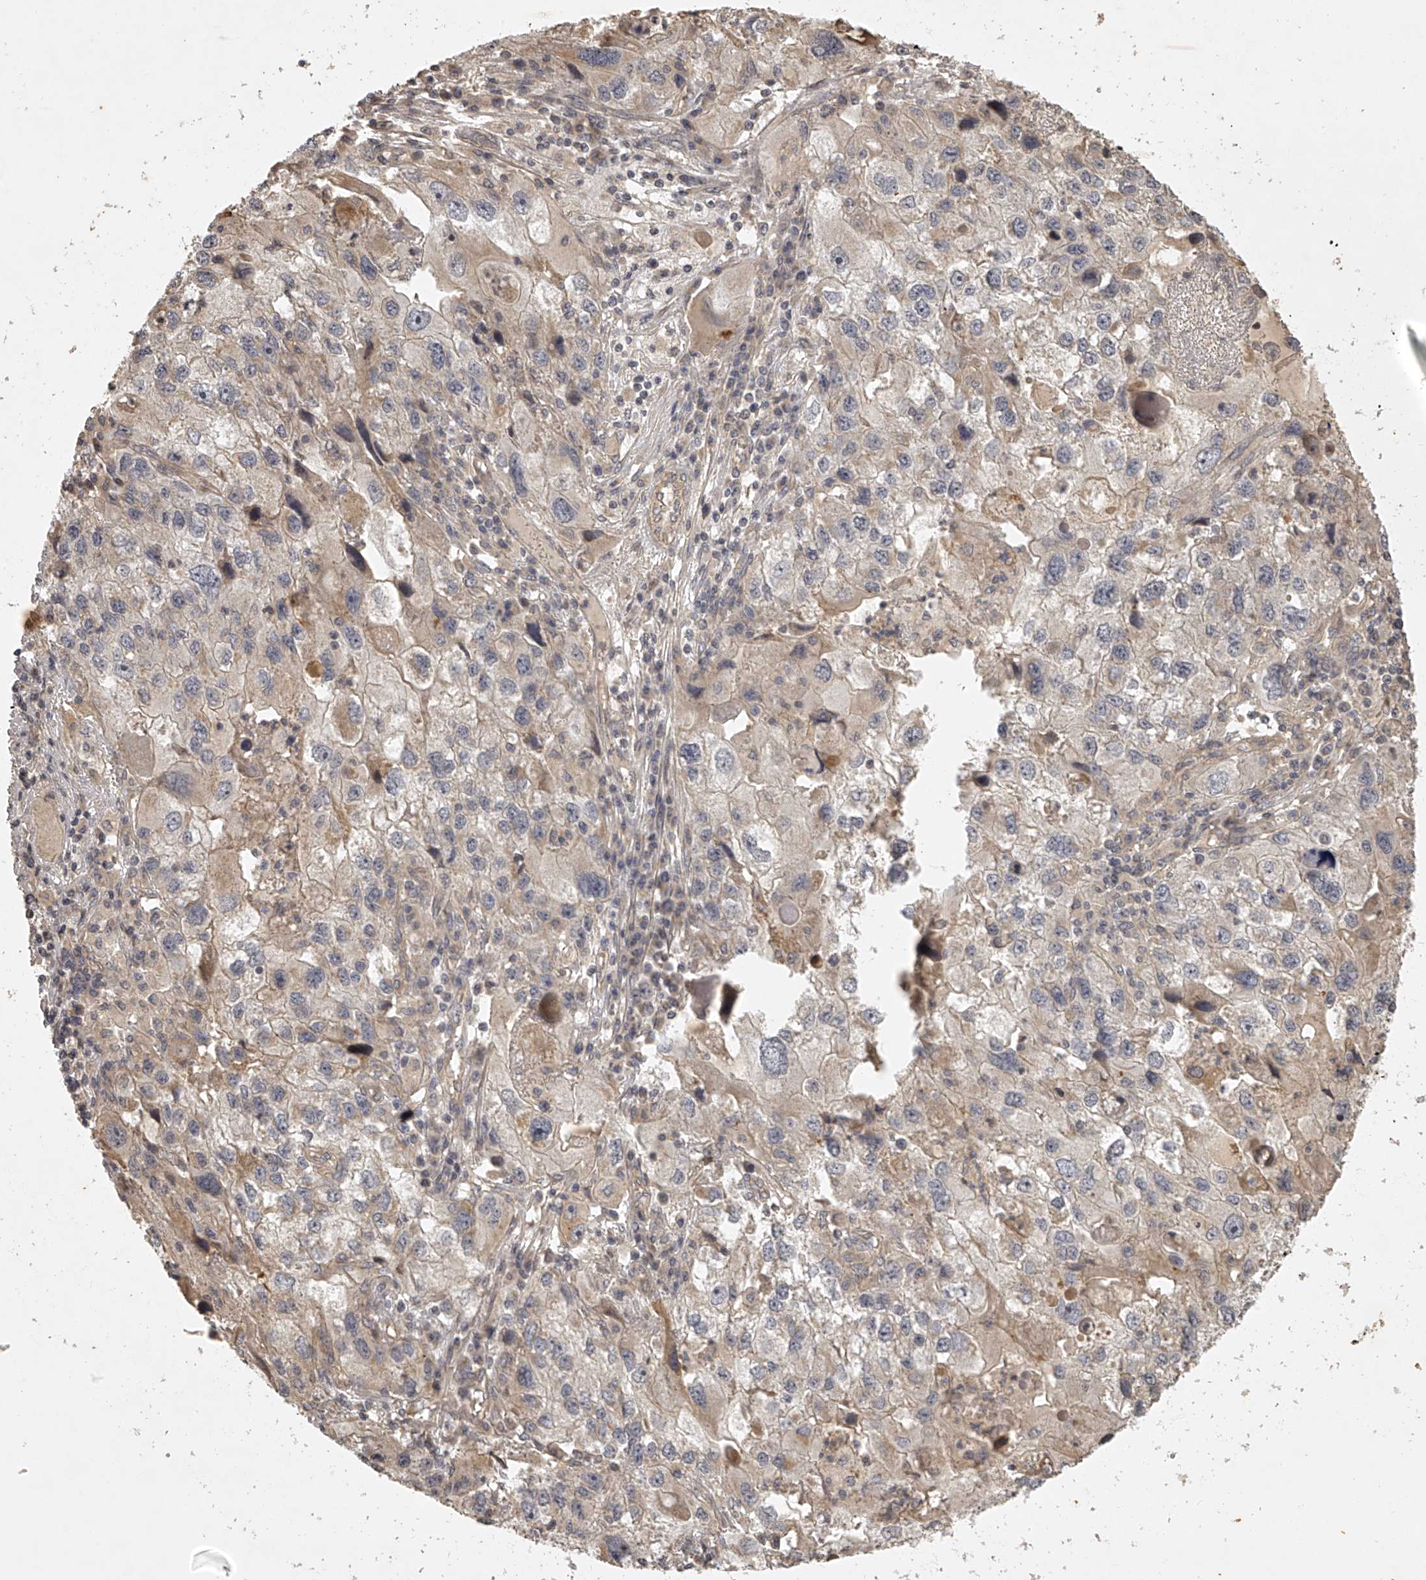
{"staining": {"intensity": "moderate", "quantity": "<25%", "location": "cytoplasmic/membranous"}, "tissue": "endometrial cancer", "cell_type": "Tumor cells", "image_type": "cancer", "snomed": [{"axis": "morphology", "description": "Adenocarcinoma, NOS"}, {"axis": "topography", "description": "Endometrium"}], "caption": "High-magnification brightfield microscopy of endometrial adenocarcinoma stained with DAB (brown) and counterstained with hematoxylin (blue). tumor cells exhibit moderate cytoplasmic/membranous expression is appreciated in approximately<25% of cells.", "gene": "NFS1", "patient": {"sex": "female", "age": 49}}